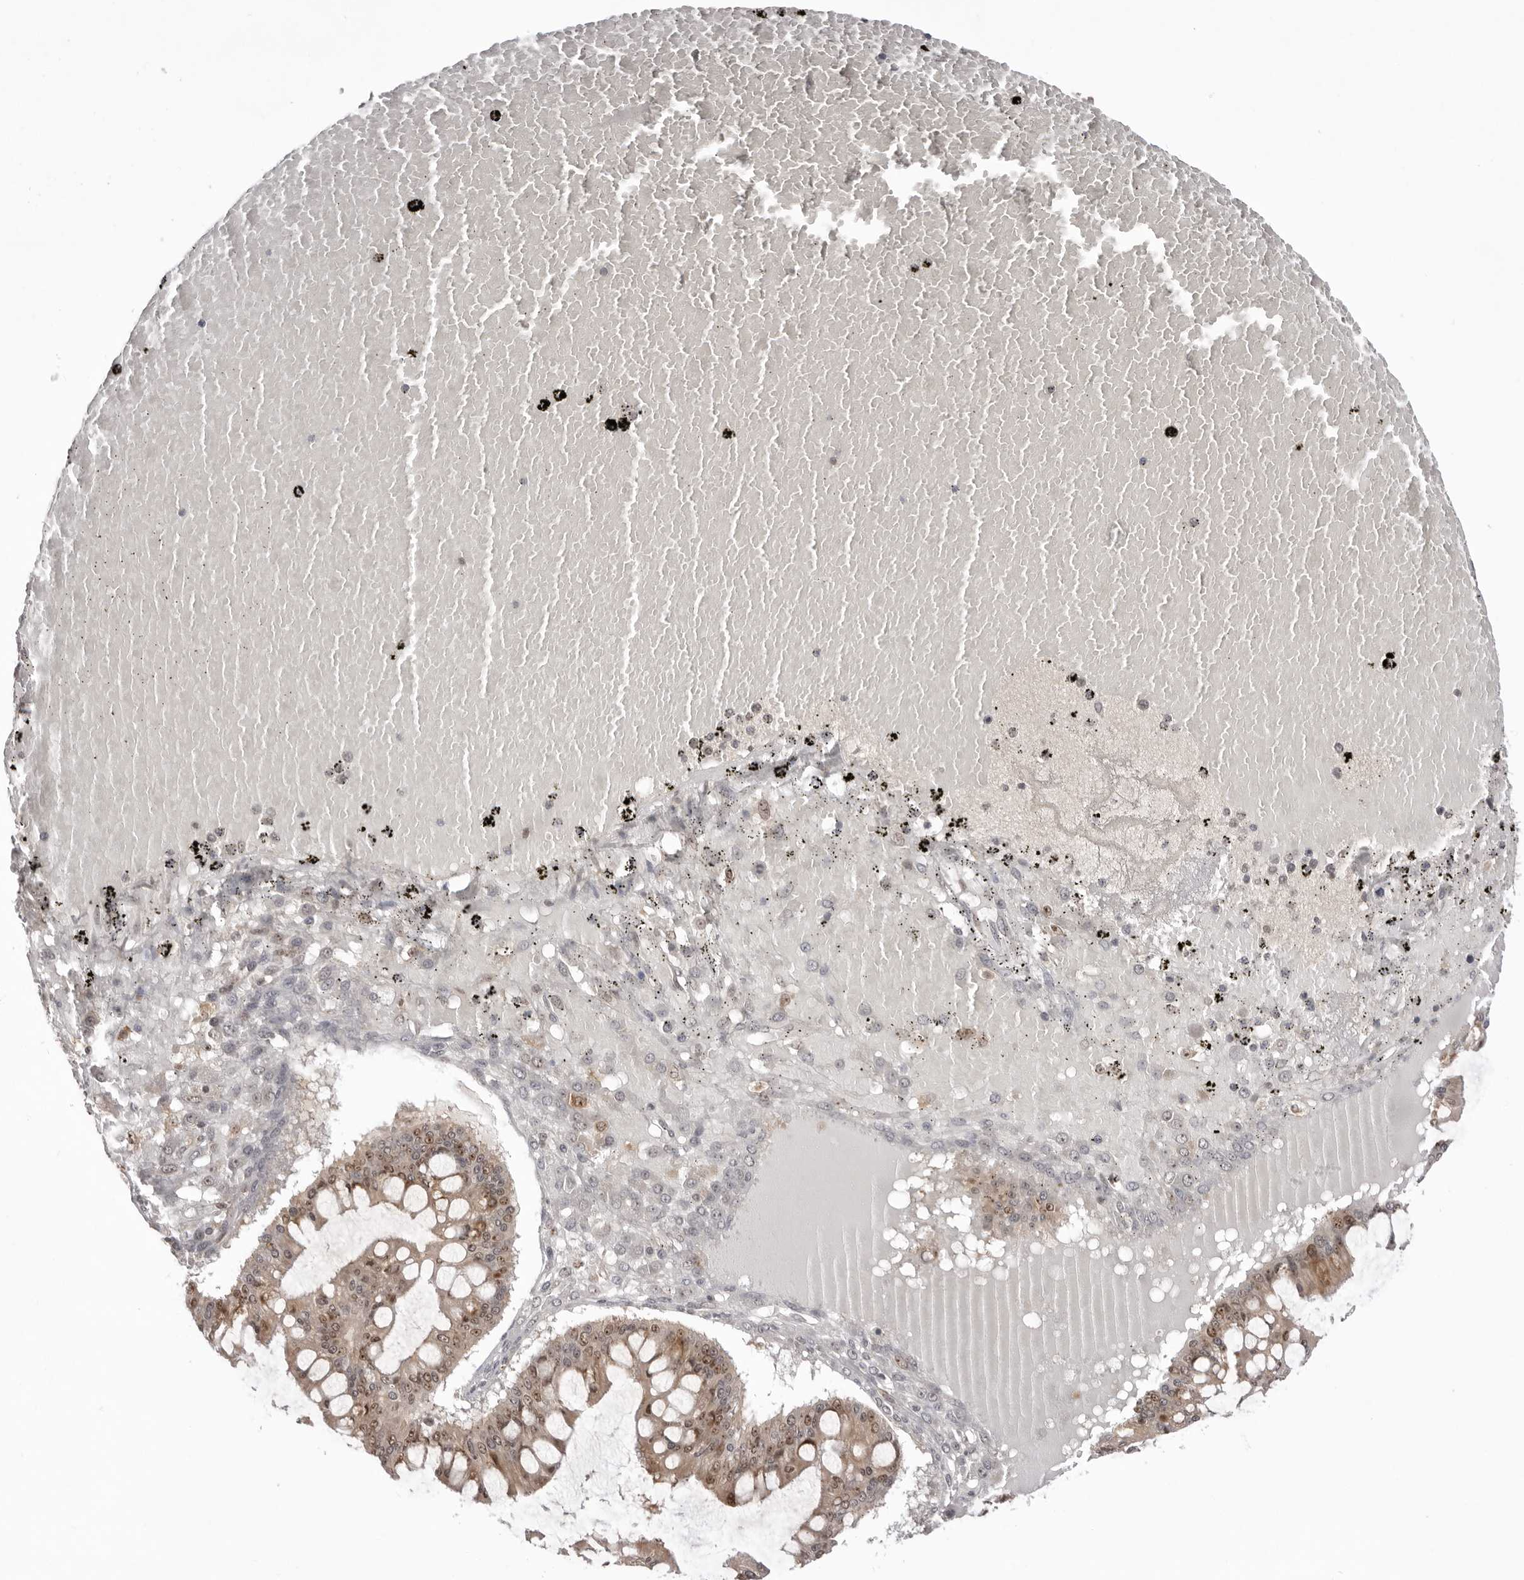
{"staining": {"intensity": "moderate", "quantity": ">75%", "location": "cytoplasmic/membranous,nuclear"}, "tissue": "ovarian cancer", "cell_type": "Tumor cells", "image_type": "cancer", "snomed": [{"axis": "morphology", "description": "Cystadenocarcinoma, mucinous, NOS"}, {"axis": "topography", "description": "Ovary"}], "caption": "Immunohistochemical staining of human ovarian cancer exhibits medium levels of moderate cytoplasmic/membranous and nuclear protein staining in about >75% of tumor cells.", "gene": "EXOSC10", "patient": {"sex": "female", "age": 73}}